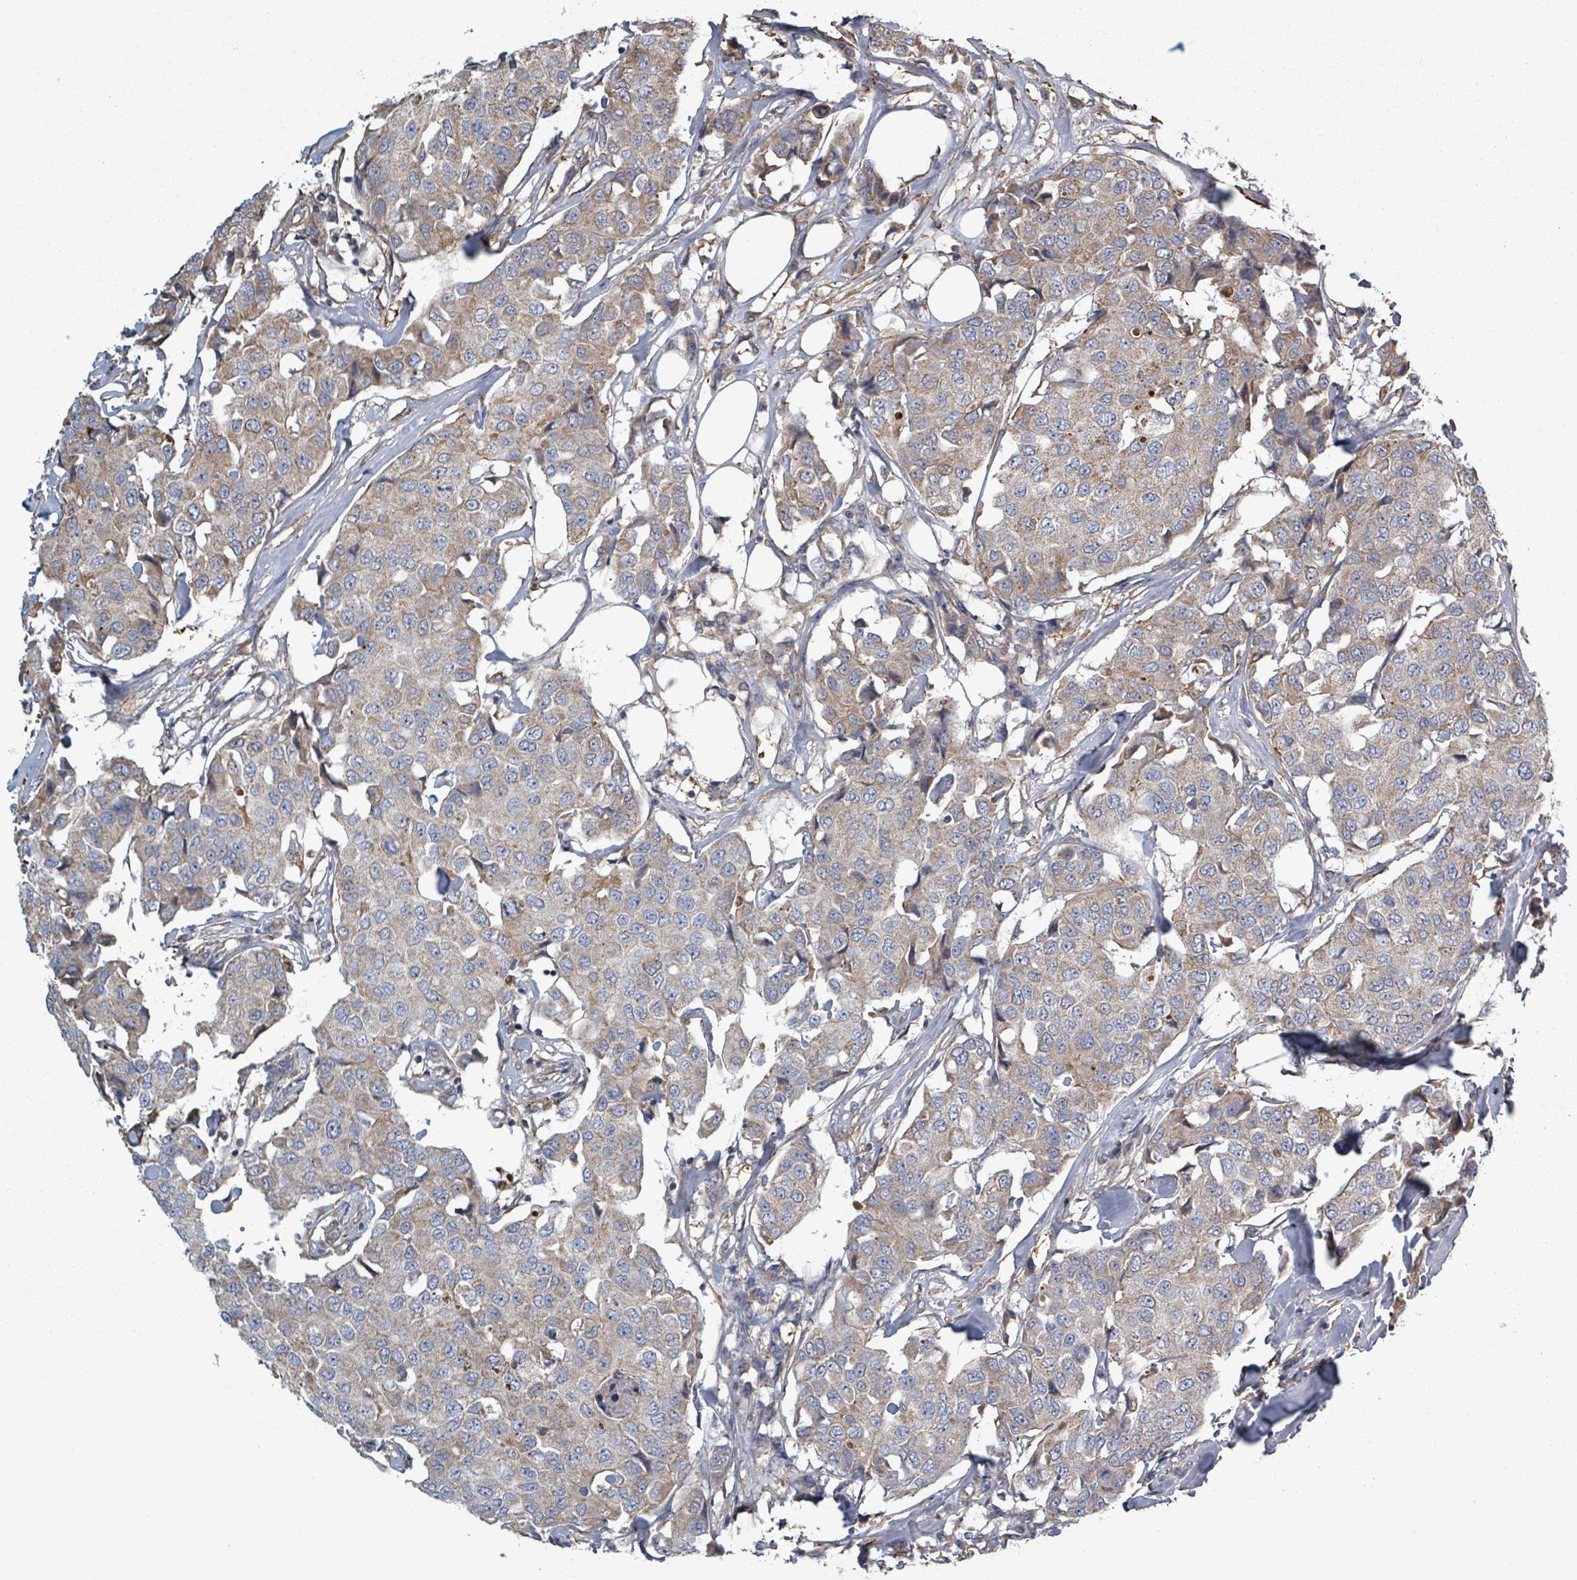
{"staining": {"intensity": "weak", "quantity": "25%-75%", "location": "cytoplasmic/membranous"}, "tissue": "breast cancer", "cell_type": "Tumor cells", "image_type": "cancer", "snomed": [{"axis": "morphology", "description": "Duct carcinoma"}, {"axis": "topography", "description": "Breast"}], "caption": "Immunohistochemistry (IHC) photomicrograph of breast cancer (intraductal carcinoma) stained for a protein (brown), which reveals low levels of weak cytoplasmic/membranous staining in approximately 25%-75% of tumor cells.", "gene": "ADCK1", "patient": {"sex": "female", "age": 80}}